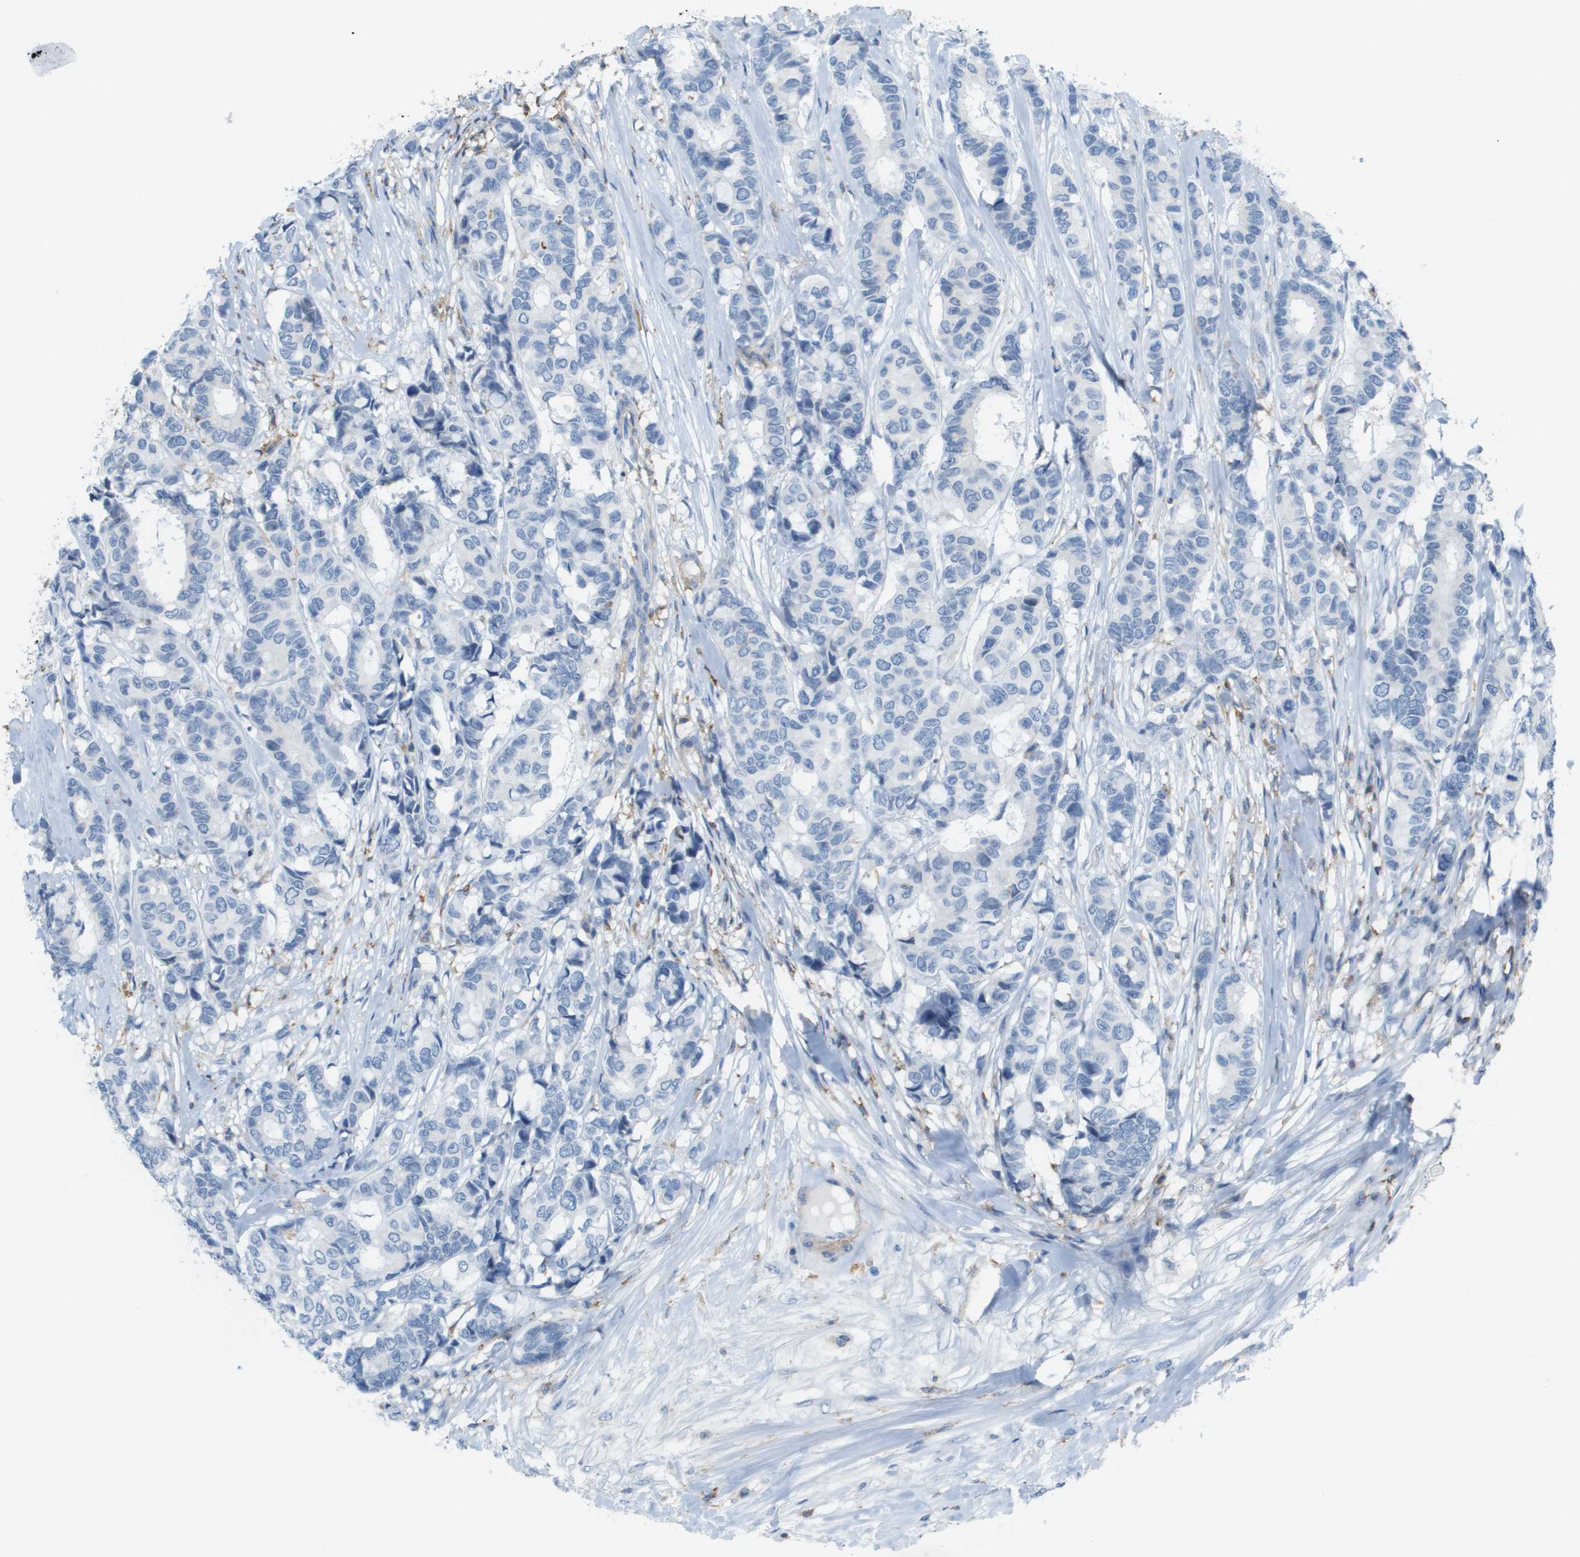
{"staining": {"intensity": "negative", "quantity": "none", "location": "none"}, "tissue": "breast cancer", "cell_type": "Tumor cells", "image_type": "cancer", "snomed": [{"axis": "morphology", "description": "Duct carcinoma"}, {"axis": "topography", "description": "Breast"}], "caption": "DAB (3,3'-diaminobenzidine) immunohistochemical staining of human breast invasive ductal carcinoma displays no significant expression in tumor cells.", "gene": "ZBTB43", "patient": {"sex": "female", "age": 87}}